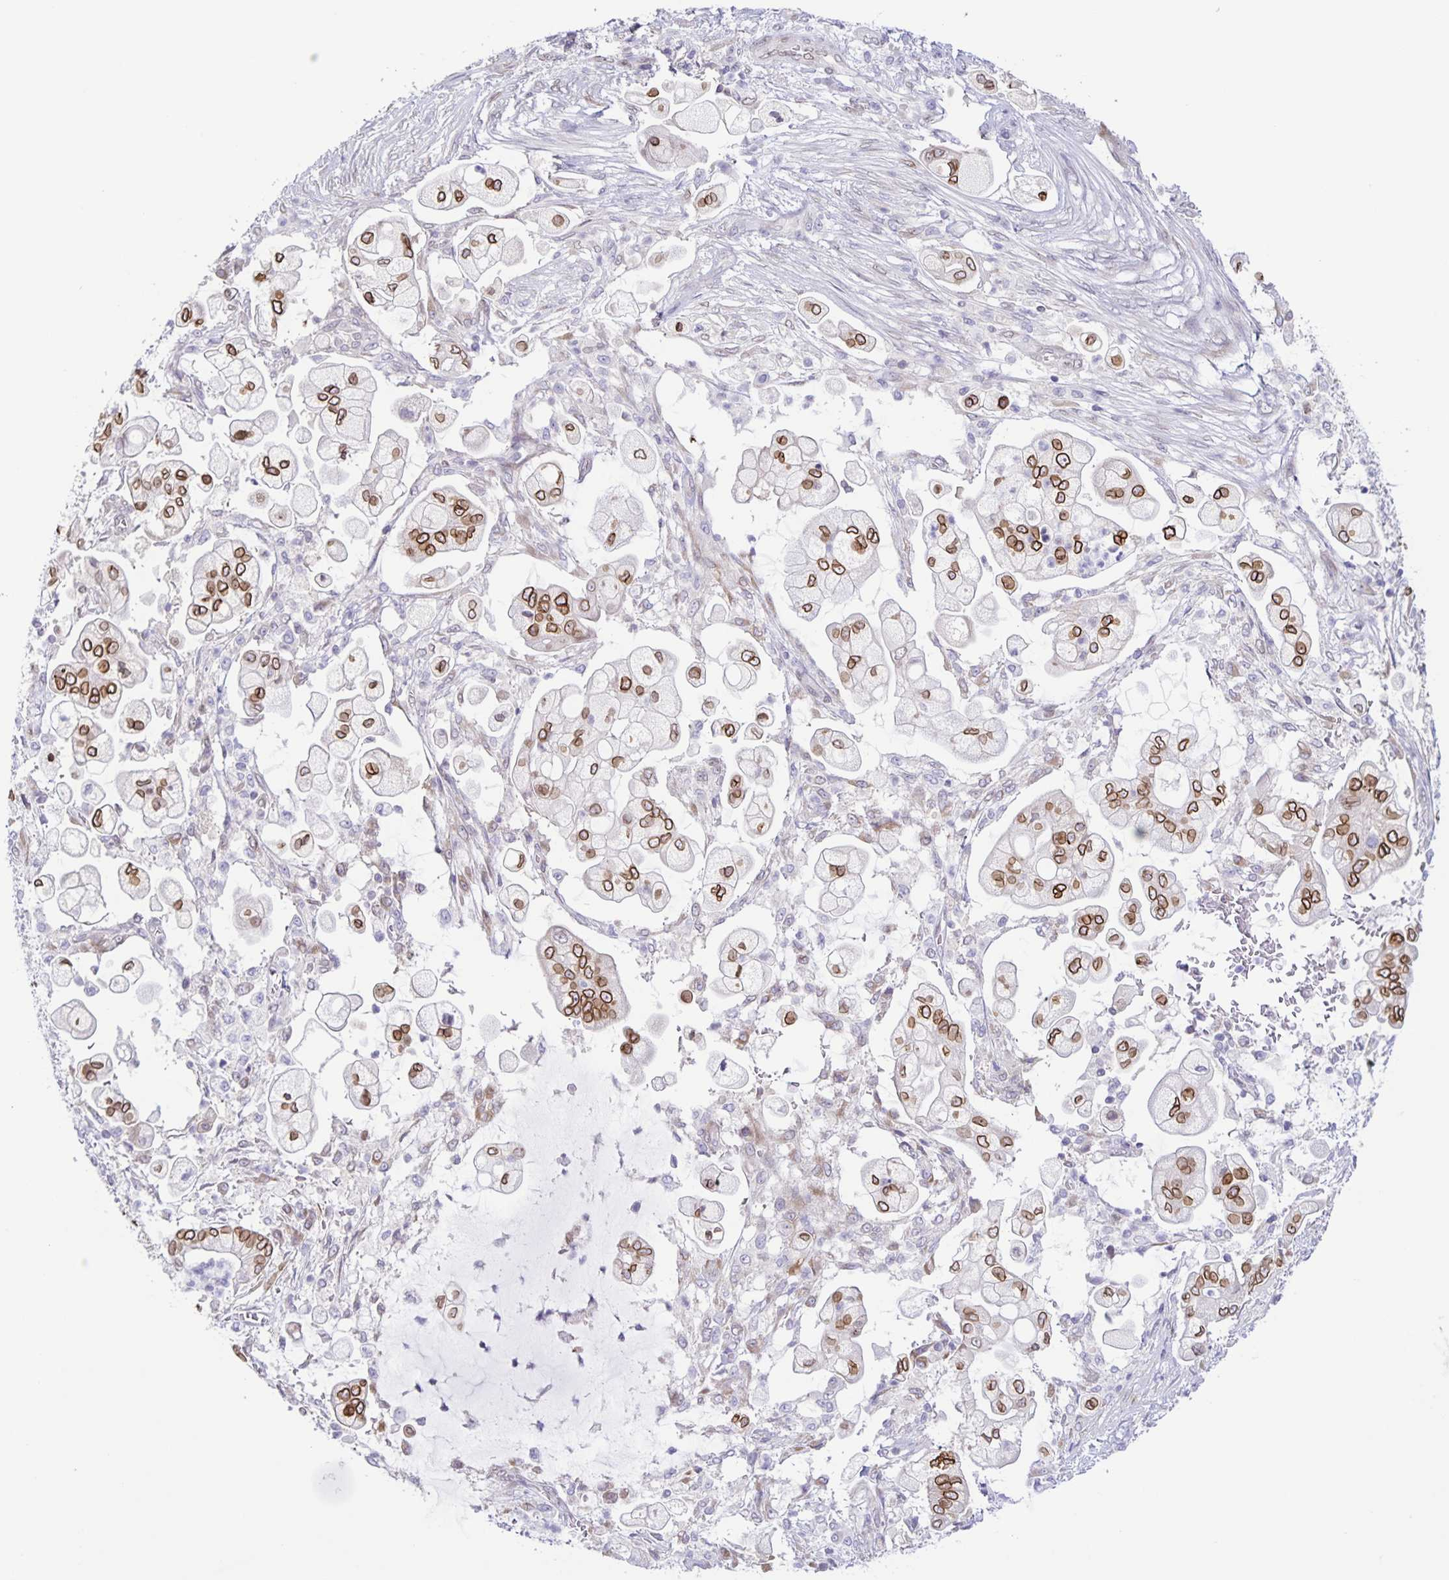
{"staining": {"intensity": "strong", "quantity": ">75%", "location": "cytoplasmic/membranous,nuclear"}, "tissue": "pancreatic cancer", "cell_type": "Tumor cells", "image_type": "cancer", "snomed": [{"axis": "morphology", "description": "Adenocarcinoma, NOS"}, {"axis": "topography", "description": "Pancreas"}], "caption": "Immunohistochemistry (DAB) staining of pancreatic cancer exhibits strong cytoplasmic/membranous and nuclear protein expression in about >75% of tumor cells. (DAB (3,3'-diaminobenzidine) IHC, brown staining for protein, blue staining for nuclei).", "gene": "SYNE2", "patient": {"sex": "female", "age": 69}}